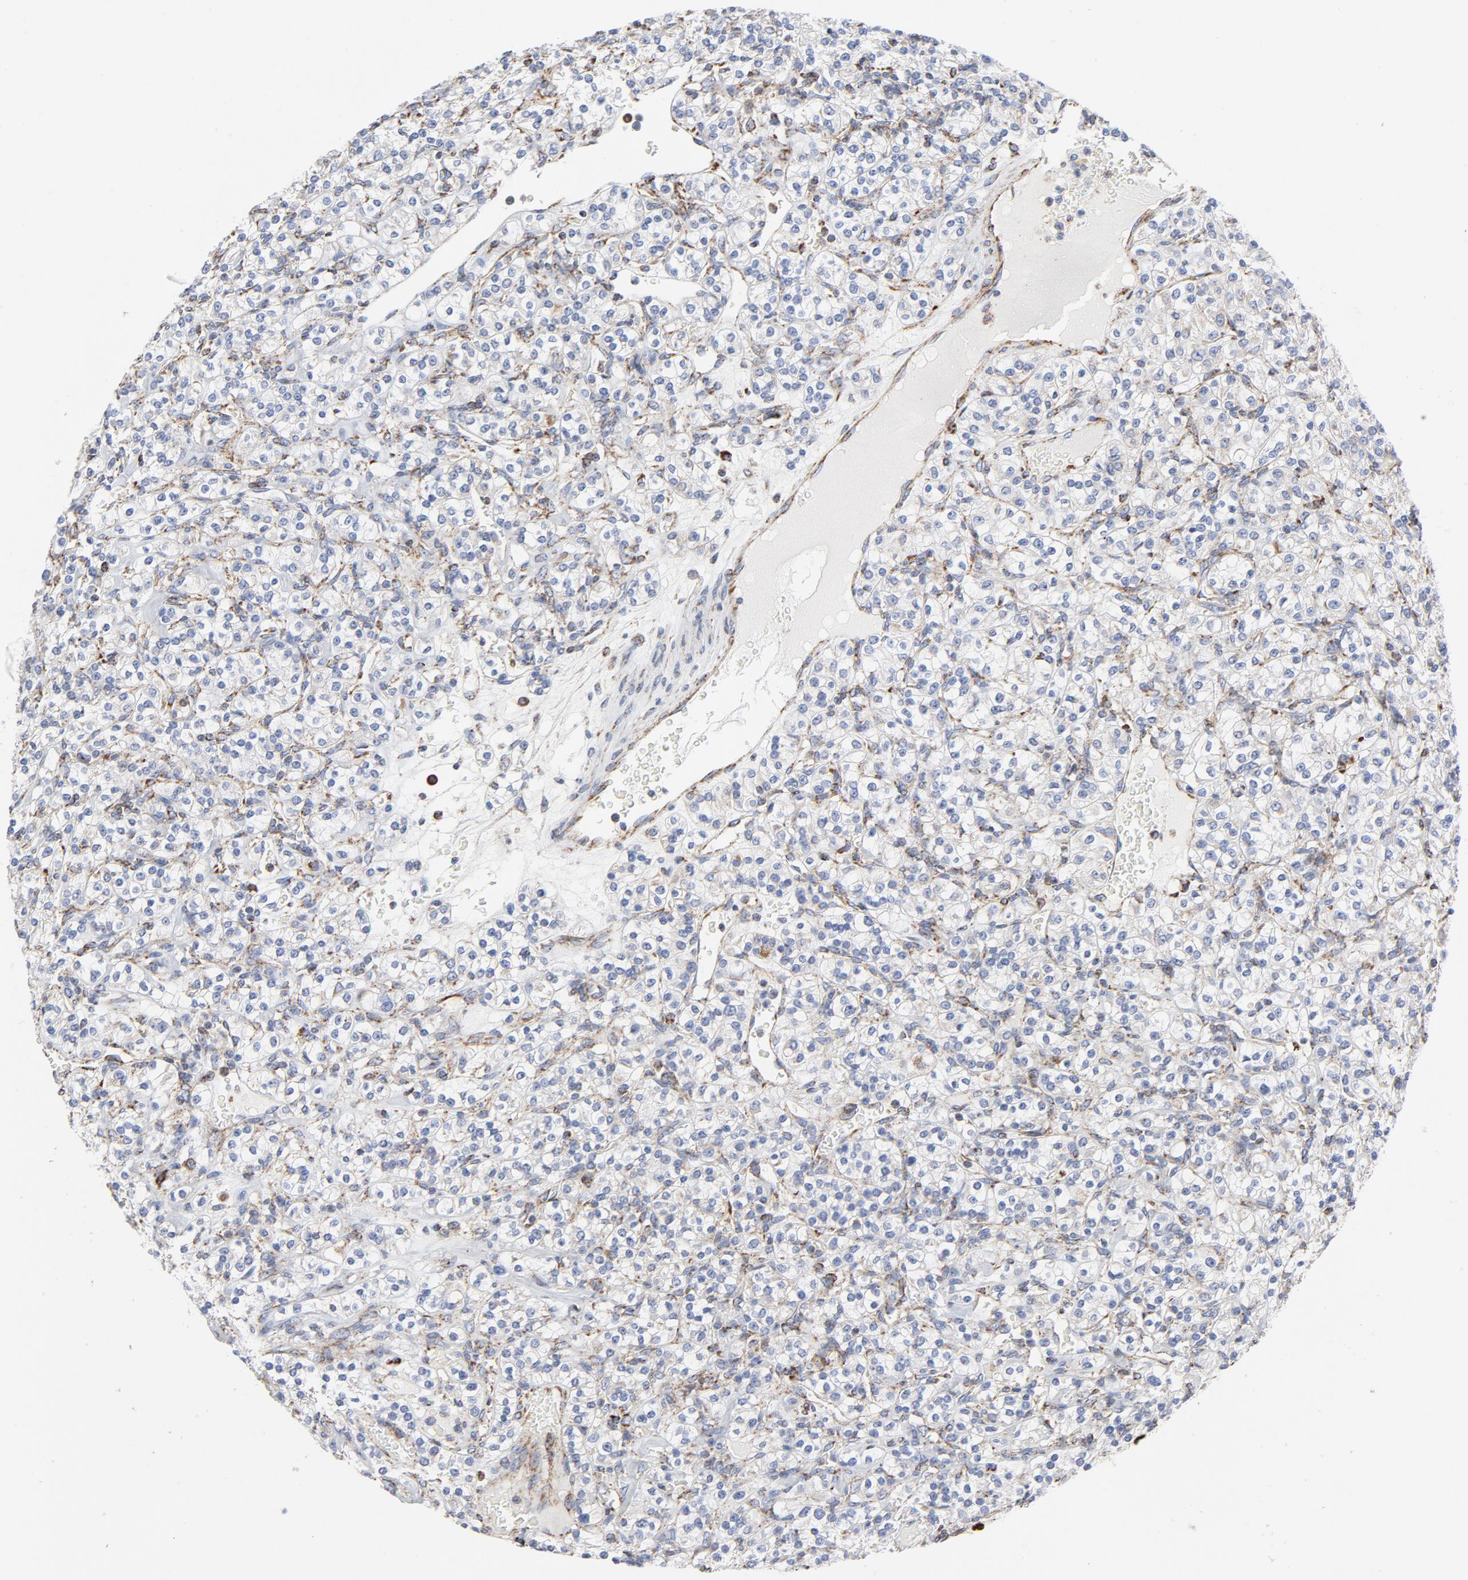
{"staining": {"intensity": "moderate", "quantity": "25%-75%", "location": "cytoplasmic/membranous,nuclear"}, "tissue": "renal cancer", "cell_type": "Tumor cells", "image_type": "cancer", "snomed": [{"axis": "morphology", "description": "Adenocarcinoma, NOS"}, {"axis": "topography", "description": "Kidney"}], "caption": "This photomicrograph demonstrates immunohistochemistry (IHC) staining of human renal adenocarcinoma, with medium moderate cytoplasmic/membranous and nuclear expression in approximately 25%-75% of tumor cells.", "gene": "CYCS", "patient": {"sex": "male", "age": 77}}